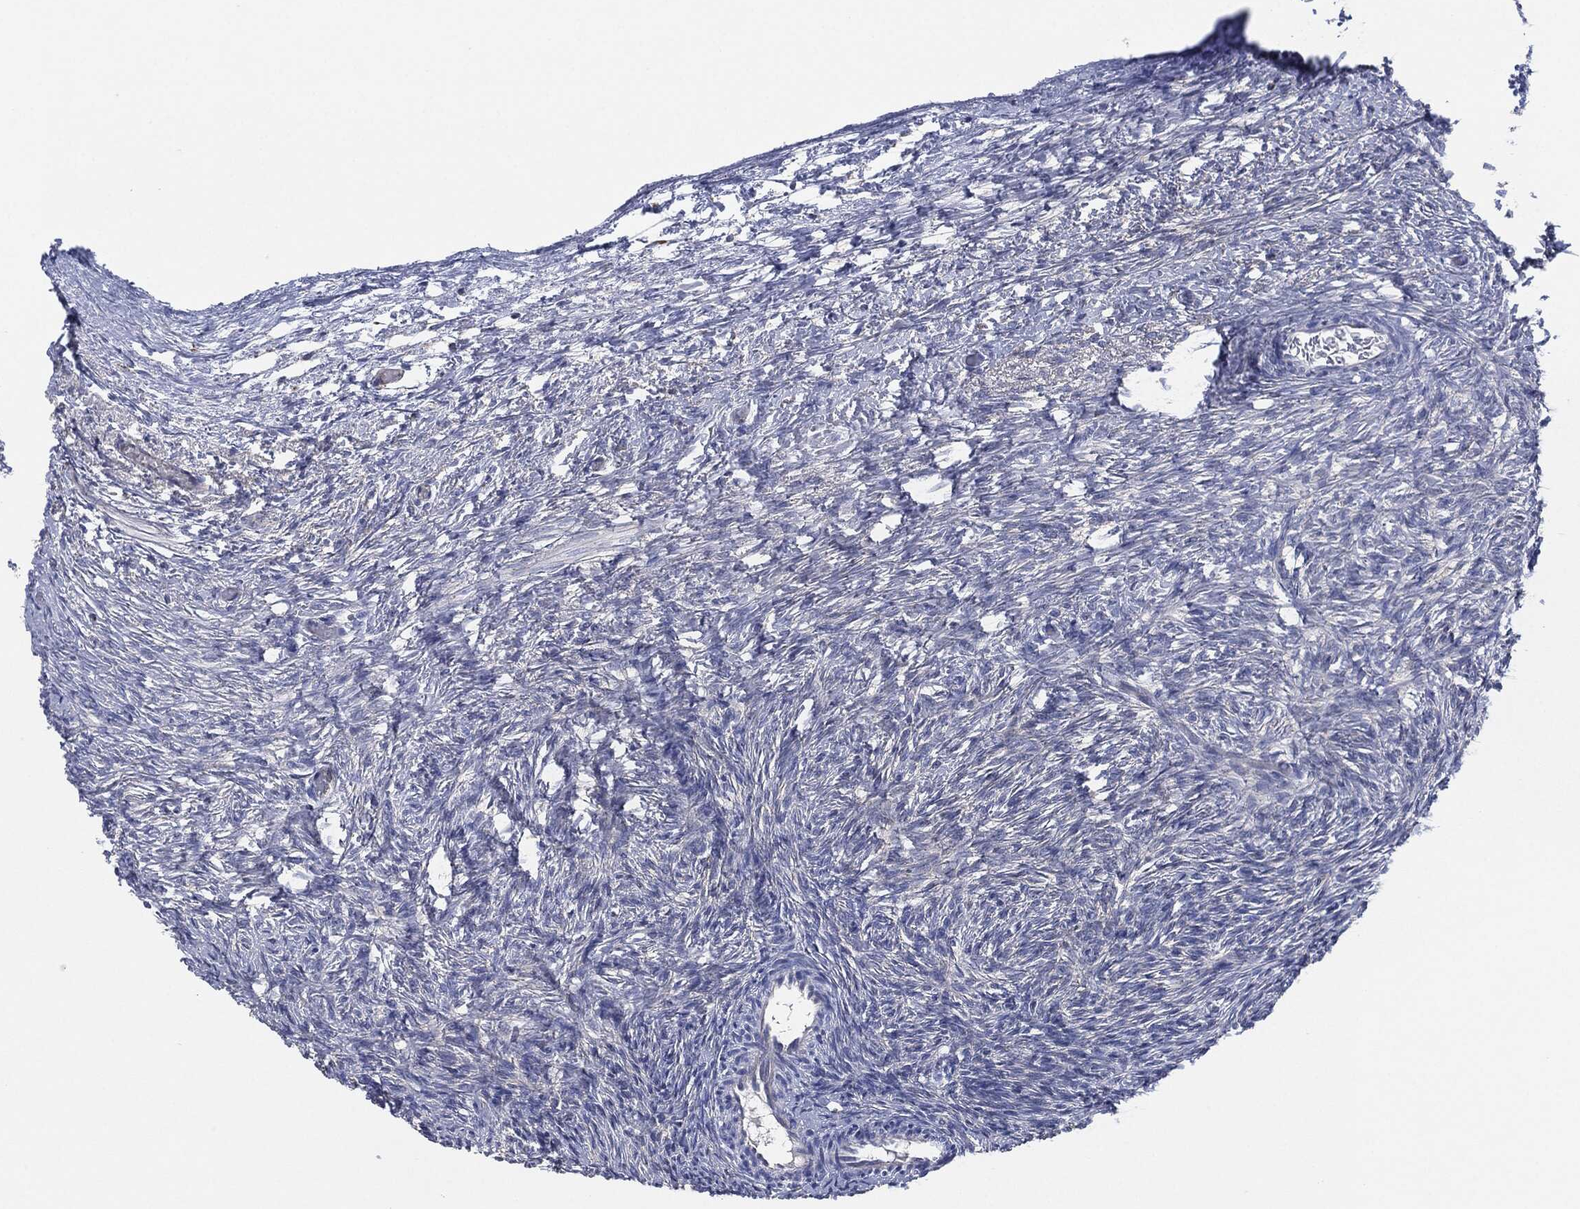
{"staining": {"intensity": "moderate", "quantity": "25%-75%", "location": "cytoplasmic/membranous"}, "tissue": "ovary", "cell_type": "Follicle cells", "image_type": "normal", "snomed": [{"axis": "morphology", "description": "Normal tissue, NOS"}, {"axis": "topography", "description": "Ovary"}], "caption": "This photomicrograph displays normal ovary stained with IHC to label a protein in brown. The cytoplasmic/membranous of follicle cells show moderate positivity for the protein. Nuclei are counter-stained blue.", "gene": "SHROOM2", "patient": {"sex": "female", "age": 39}}